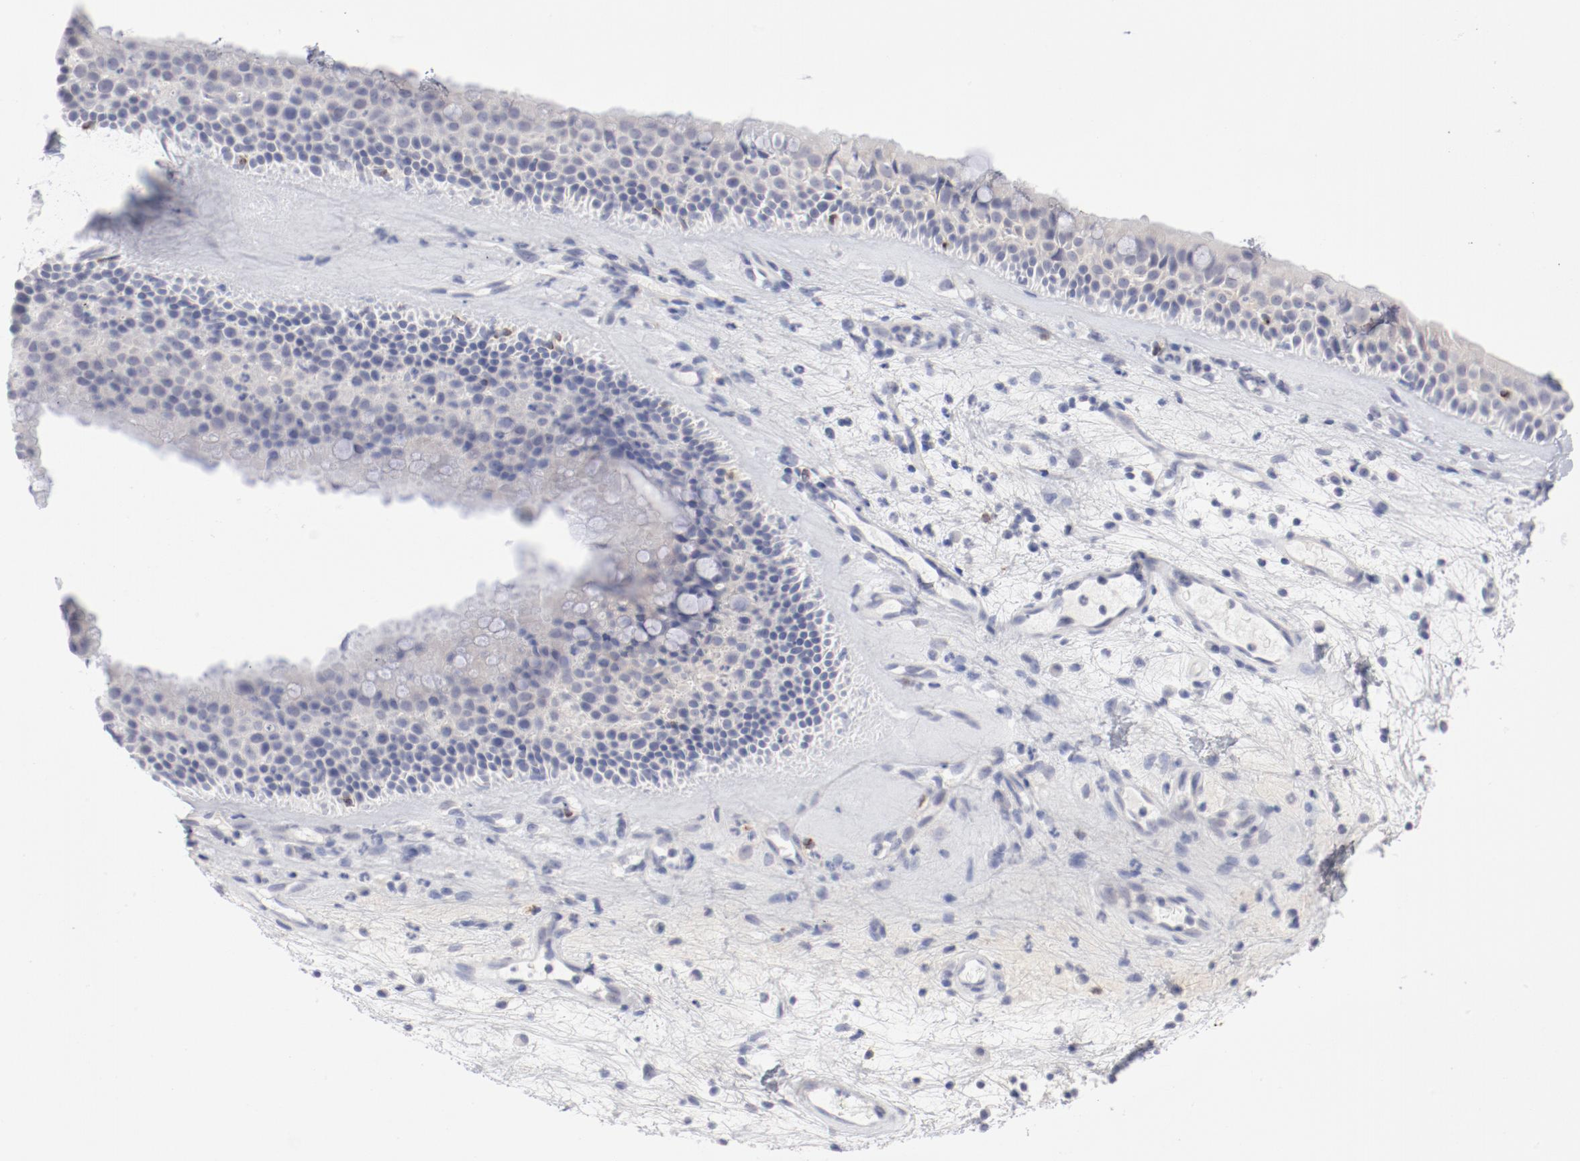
{"staining": {"intensity": "negative", "quantity": "none", "location": "none"}, "tissue": "nasopharynx", "cell_type": "Respiratory epithelial cells", "image_type": "normal", "snomed": [{"axis": "morphology", "description": "Normal tissue, NOS"}, {"axis": "topography", "description": "Nasopharynx"}], "caption": "High magnification brightfield microscopy of normal nasopharynx stained with DAB (brown) and counterstained with hematoxylin (blue): respiratory epithelial cells show no significant expression. (Brightfield microscopy of DAB IHC at high magnification).", "gene": "SH3BGR", "patient": {"sex": "female", "age": 78}}